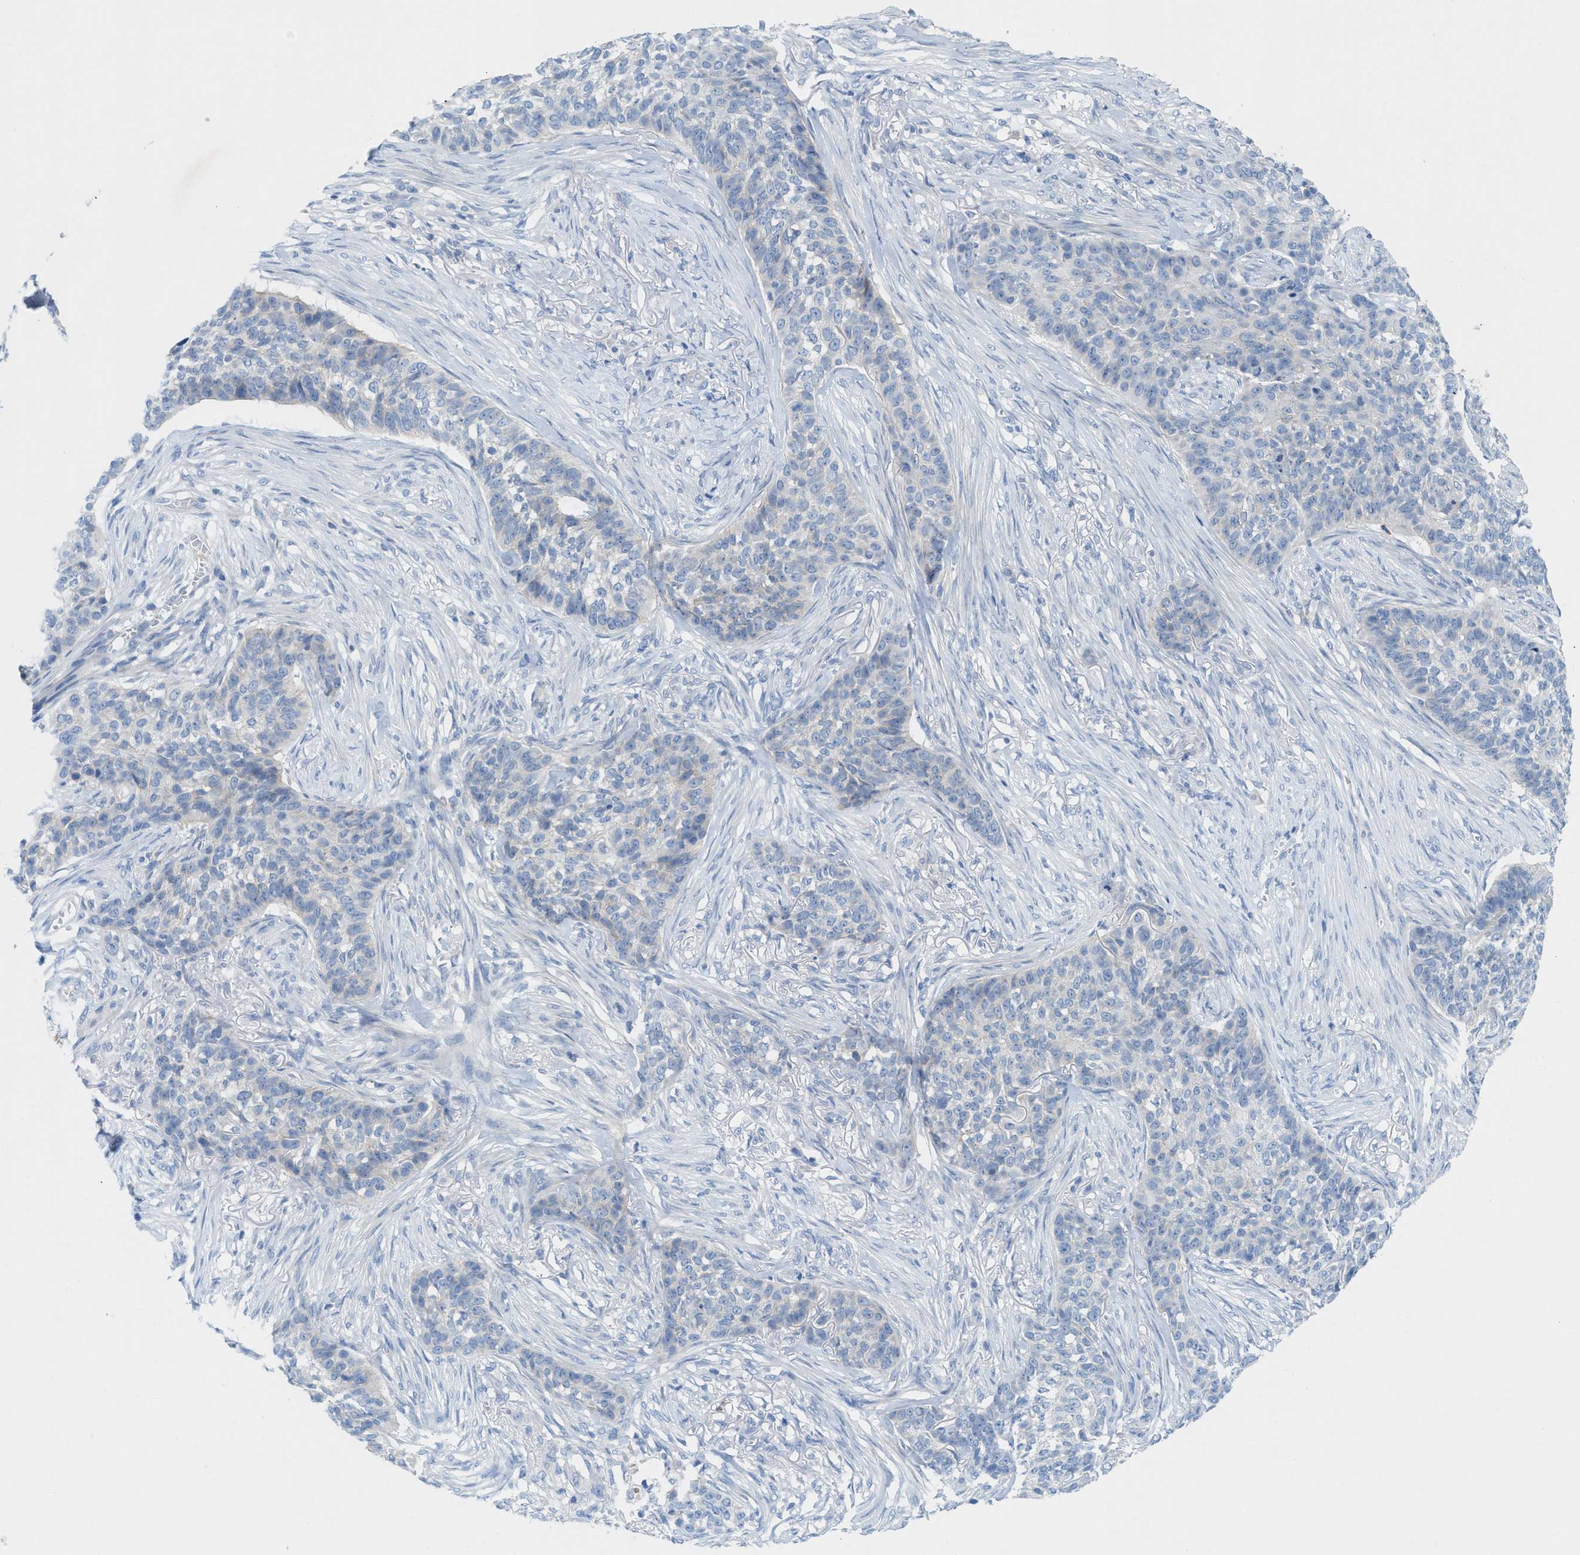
{"staining": {"intensity": "negative", "quantity": "none", "location": "none"}, "tissue": "skin cancer", "cell_type": "Tumor cells", "image_type": "cancer", "snomed": [{"axis": "morphology", "description": "Basal cell carcinoma"}, {"axis": "topography", "description": "Skin"}], "caption": "Skin cancer (basal cell carcinoma) stained for a protein using immunohistochemistry (IHC) demonstrates no positivity tumor cells.", "gene": "CMTM1", "patient": {"sex": "male", "age": 85}}